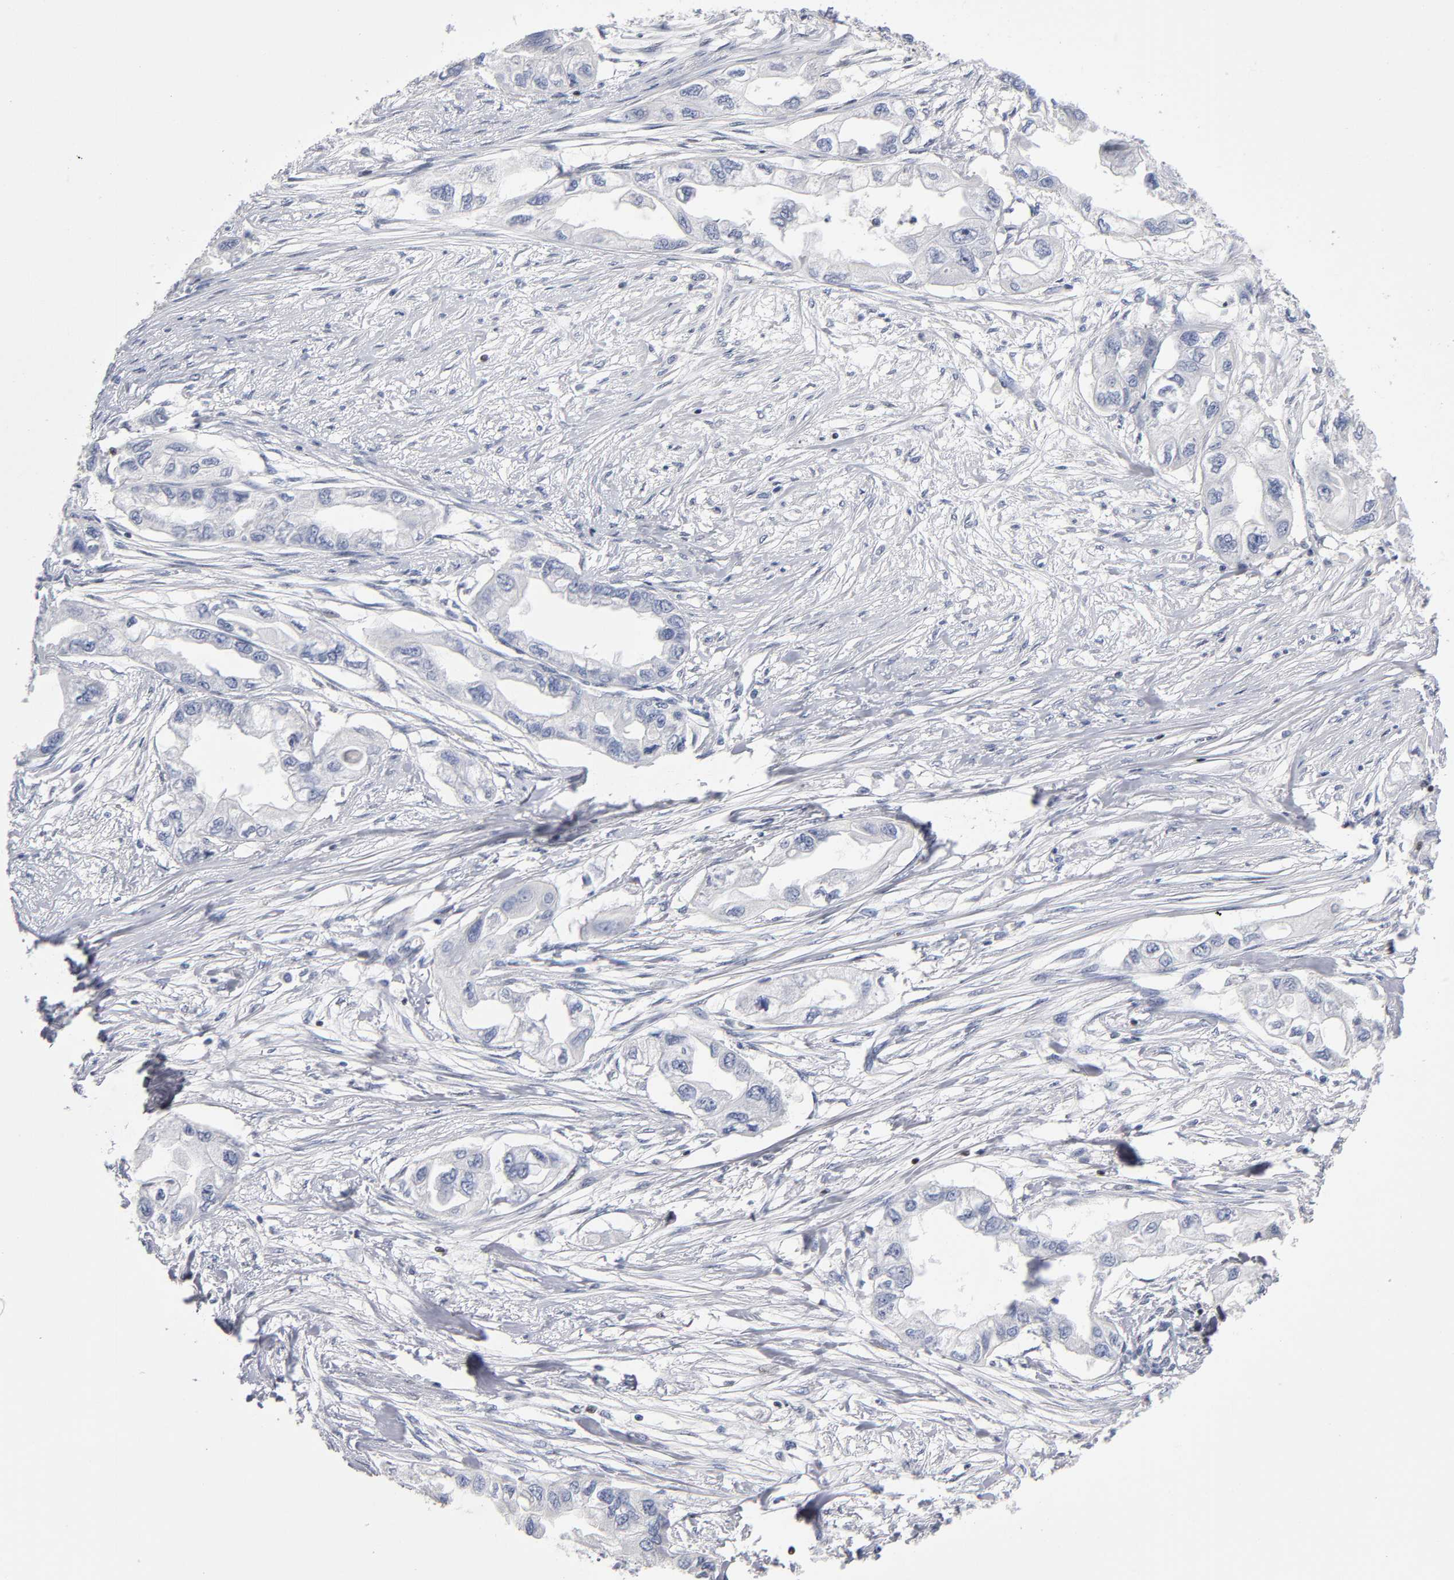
{"staining": {"intensity": "negative", "quantity": "none", "location": "none"}, "tissue": "endometrial cancer", "cell_type": "Tumor cells", "image_type": "cancer", "snomed": [{"axis": "morphology", "description": "Adenocarcinoma, NOS"}, {"axis": "topography", "description": "Endometrium"}], "caption": "Immunohistochemical staining of human endometrial adenocarcinoma shows no significant expression in tumor cells. The staining was performed using DAB (3,3'-diaminobenzidine) to visualize the protein expression in brown, while the nuclei were stained in blue with hematoxylin (Magnification: 20x).", "gene": "SP3", "patient": {"sex": "female", "age": 67}}